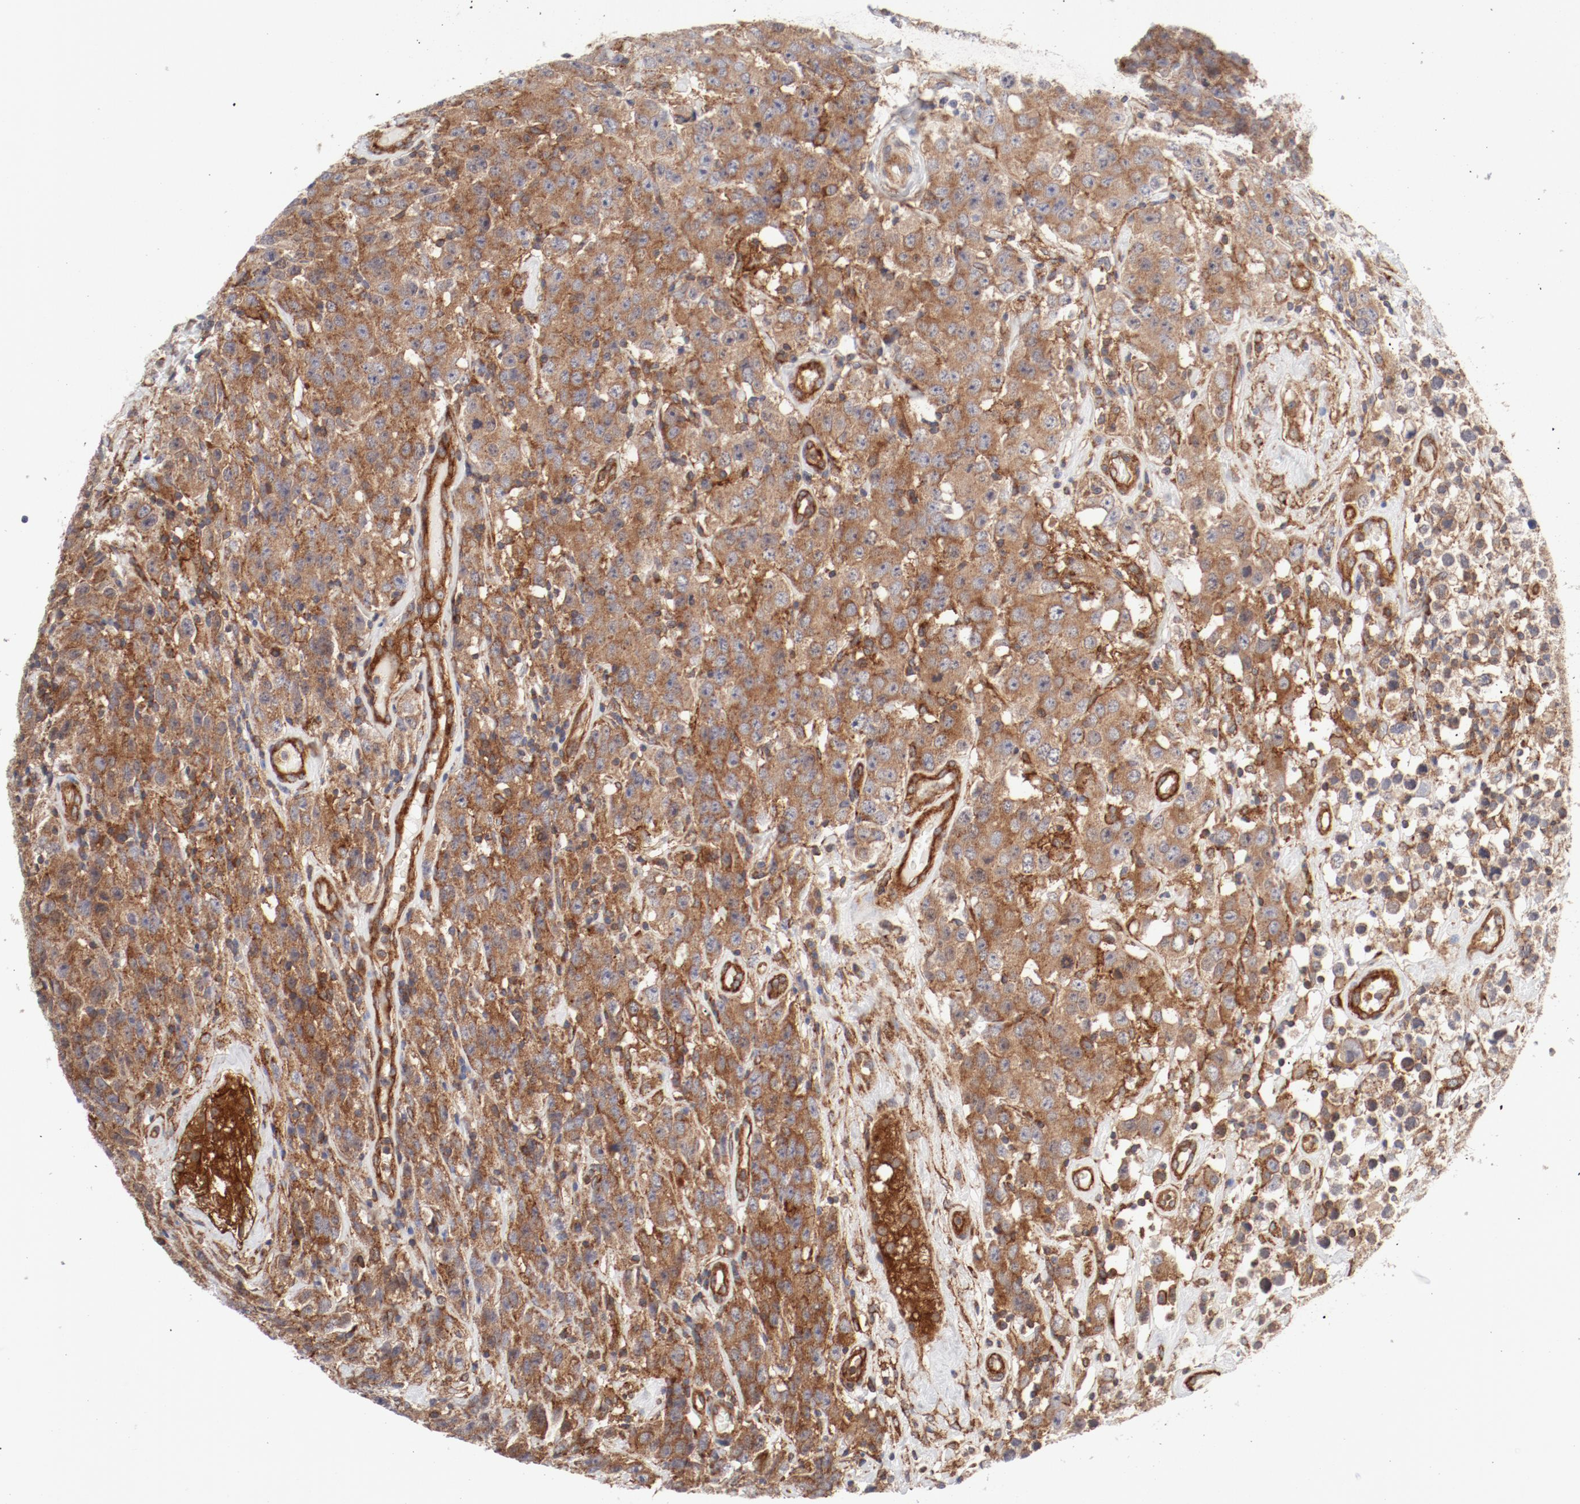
{"staining": {"intensity": "moderate", "quantity": ">75%", "location": "cytoplasmic/membranous"}, "tissue": "testis cancer", "cell_type": "Tumor cells", "image_type": "cancer", "snomed": [{"axis": "morphology", "description": "Seminoma, NOS"}, {"axis": "topography", "description": "Testis"}], "caption": "IHC micrograph of human testis cancer (seminoma) stained for a protein (brown), which reveals medium levels of moderate cytoplasmic/membranous expression in about >75% of tumor cells.", "gene": "AP2A1", "patient": {"sex": "male", "age": 52}}